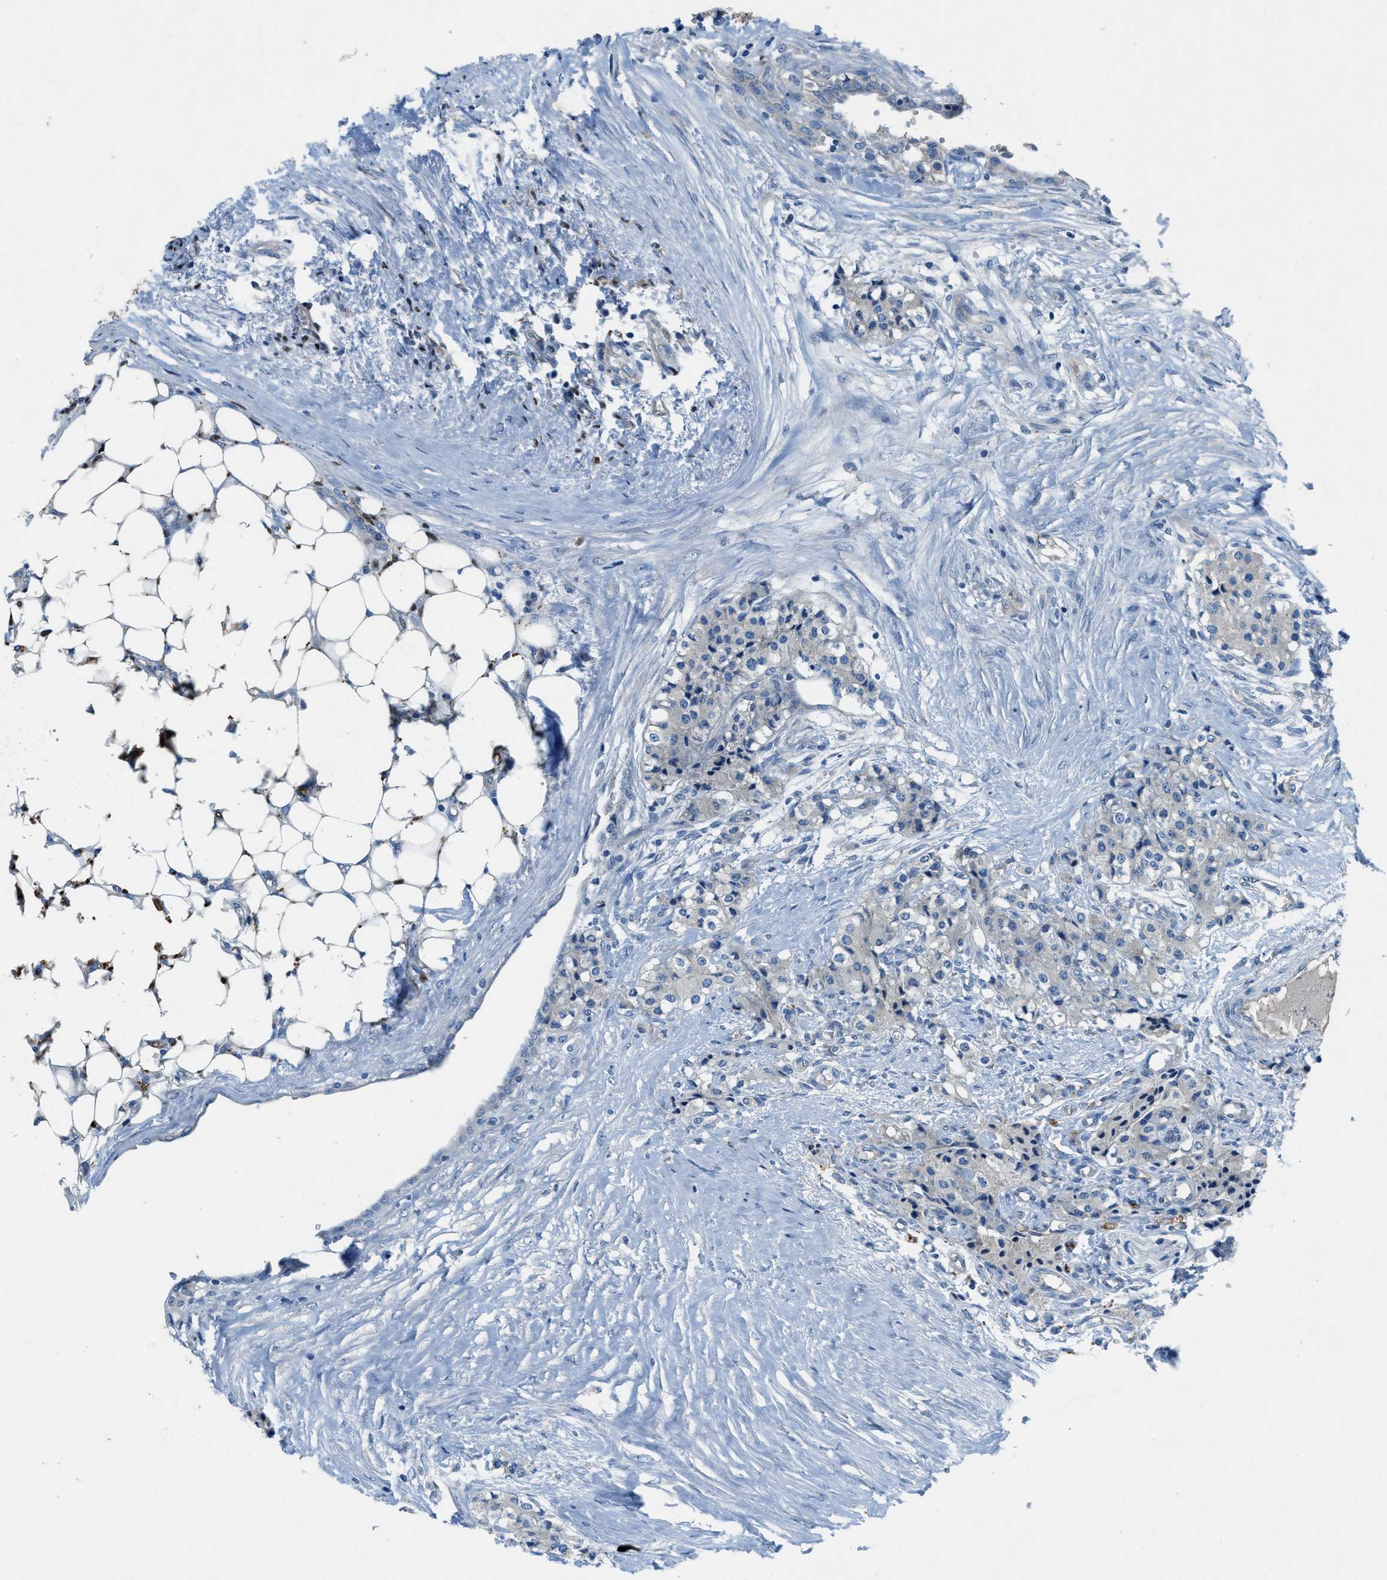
{"staining": {"intensity": "negative", "quantity": "none", "location": "none"}, "tissue": "carcinoid", "cell_type": "Tumor cells", "image_type": "cancer", "snomed": [{"axis": "morphology", "description": "Carcinoid, malignant, NOS"}, {"axis": "topography", "description": "Colon"}], "caption": "Immunohistochemistry of human malignant carcinoid reveals no staining in tumor cells.", "gene": "PGR", "patient": {"sex": "female", "age": 52}}